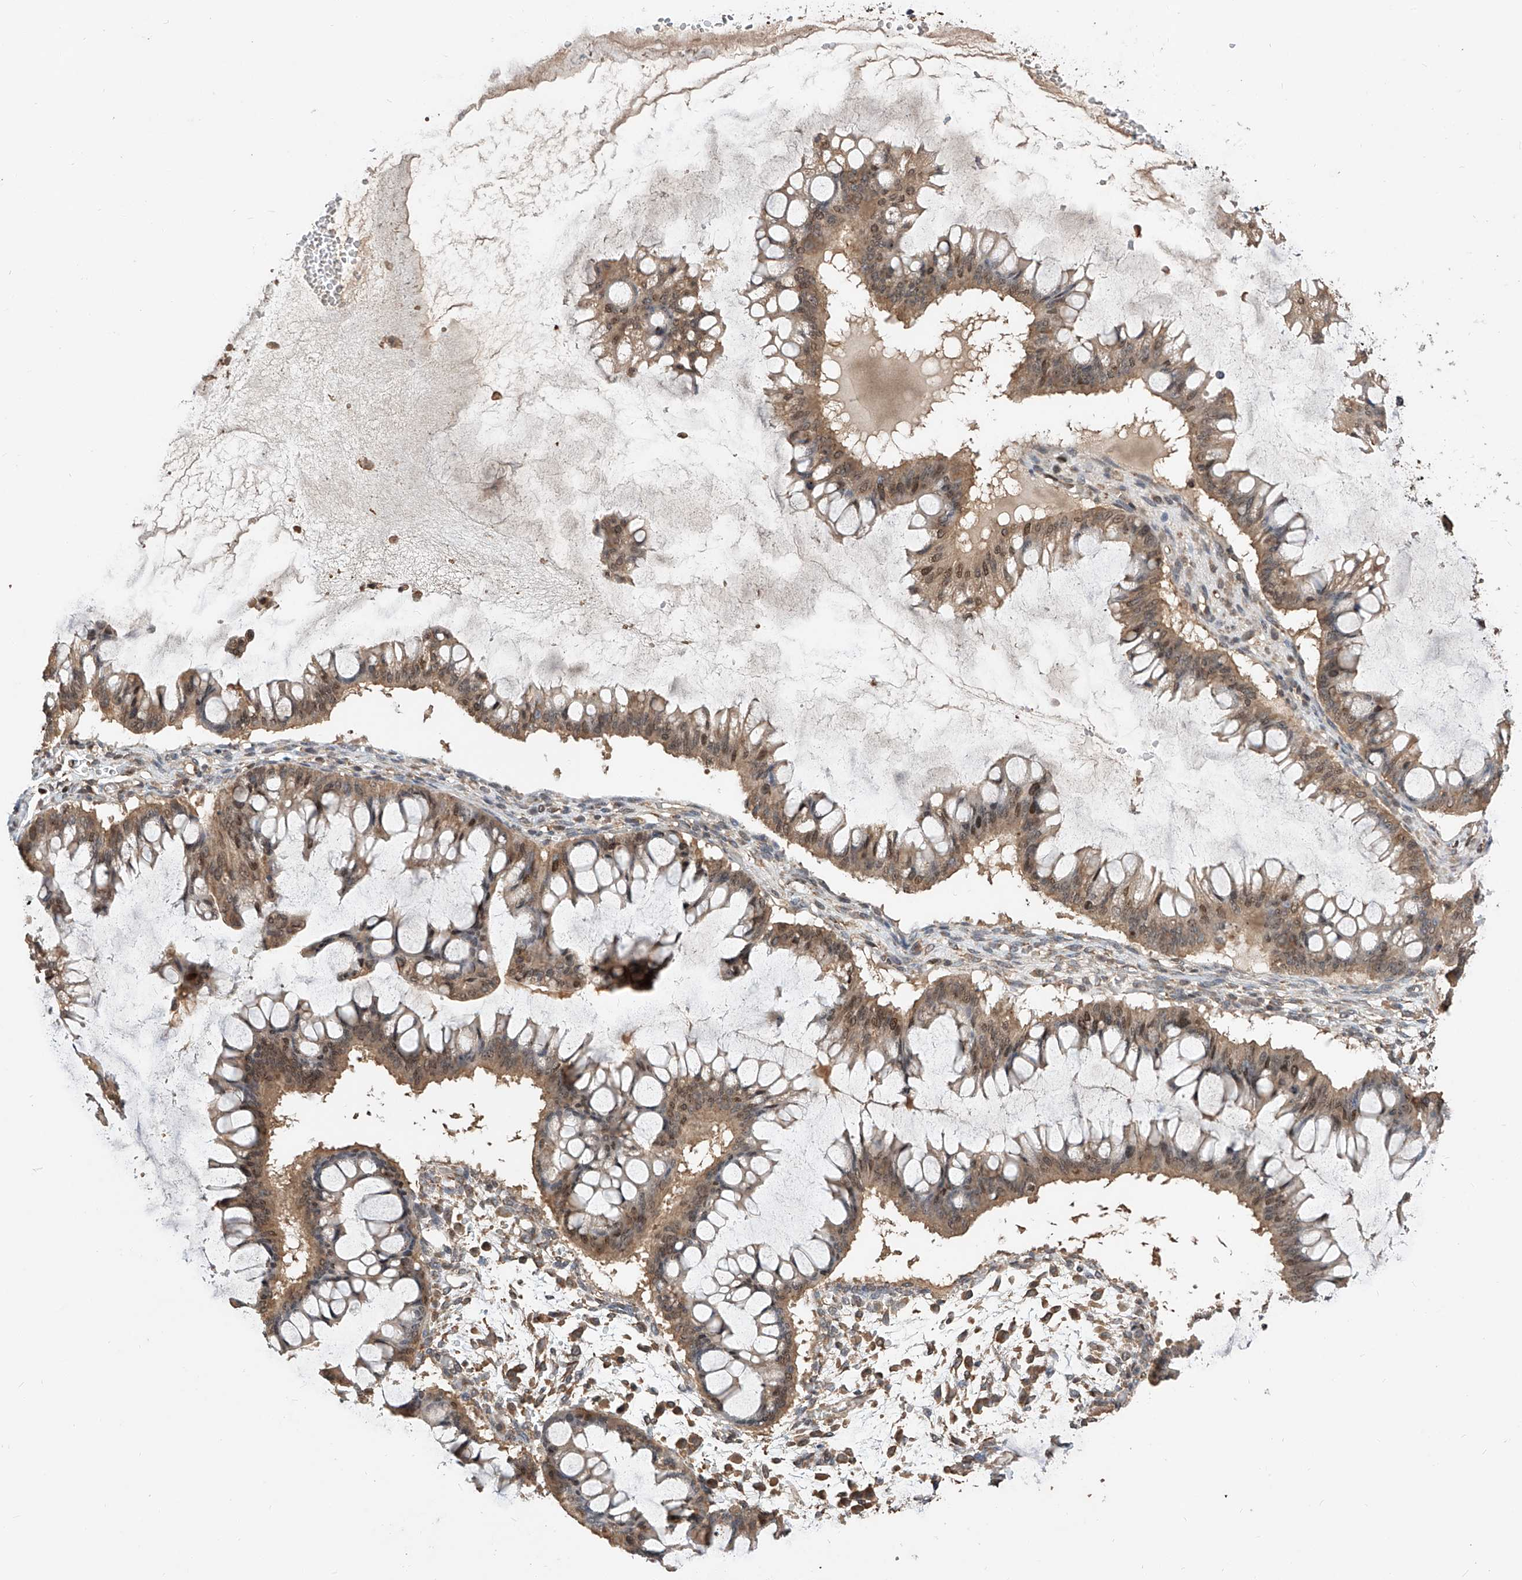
{"staining": {"intensity": "moderate", "quantity": ">75%", "location": "cytoplasmic/membranous,nuclear"}, "tissue": "ovarian cancer", "cell_type": "Tumor cells", "image_type": "cancer", "snomed": [{"axis": "morphology", "description": "Cystadenocarcinoma, mucinous, NOS"}, {"axis": "topography", "description": "Ovary"}], "caption": "This micrograph displays immunohistochemistry (IHC) staining of mucinous cystadenocarcinoma (ovarian), with medium moderate cytoplasmic/membranous and nuclear staining in about >75% of tumor cells.", "gene": "RILPL2", "patient": {"sex": "female", "age": 73}}